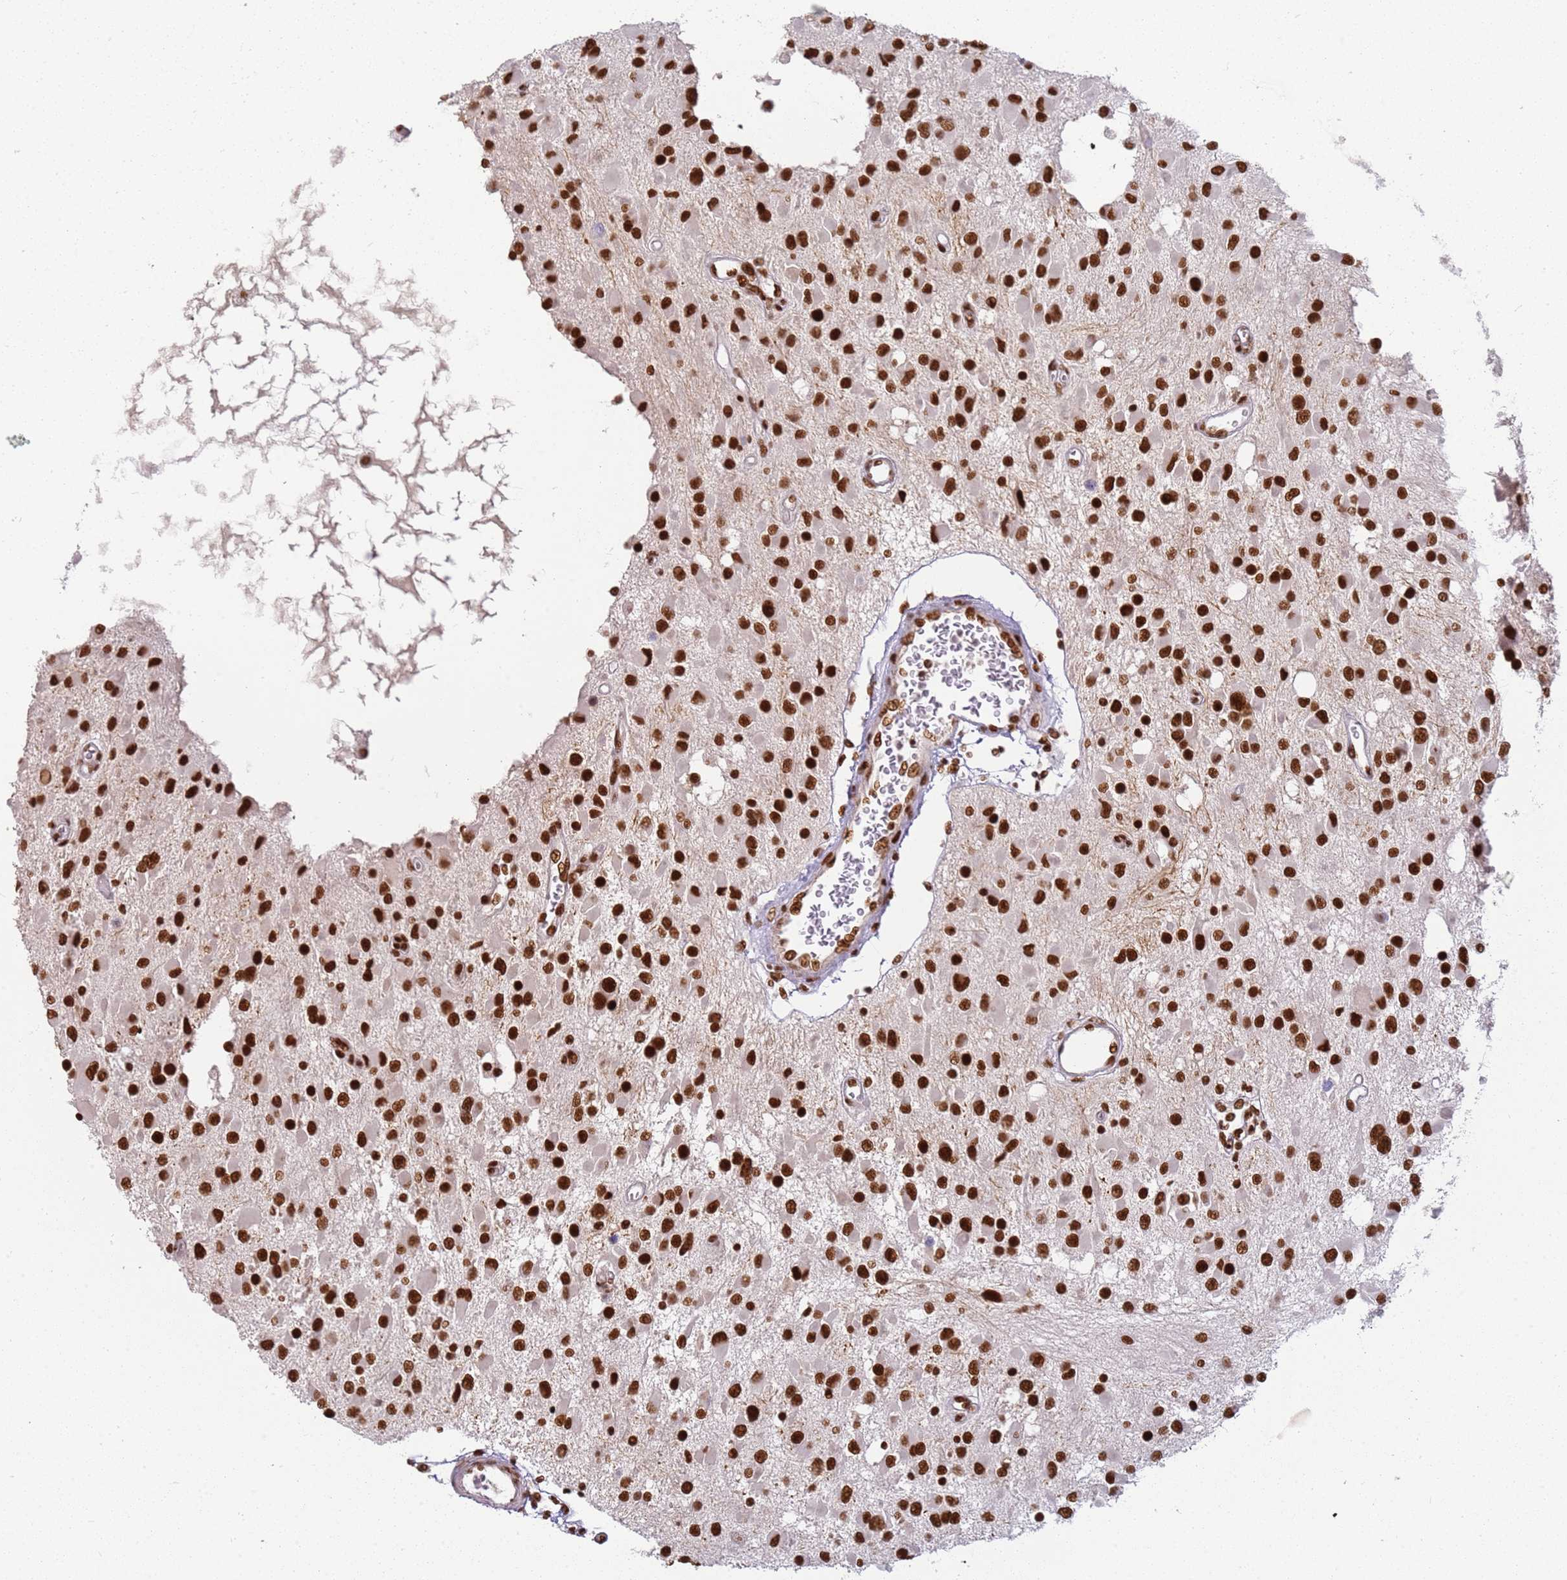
{"staining": {"intensity": "strong", "quantity": ">75%", "location": "nuclear"}, "tissue": "glioma", "cell_type": "Tumor cells", "image_type": "cancer", "snomed": [{"axis": "morphology", "description": "Glioma, malignant, High grade"}, {"axis": "topography", "description": "Brain"}], "caption": "A histopathology image showing strong nuclear positivity in about >75% of tumor cells in glioma, as visualized by brown immunohistochemical staining.", "gene": "TENT4A", "patient": {"sex": "male", "age": 53}}